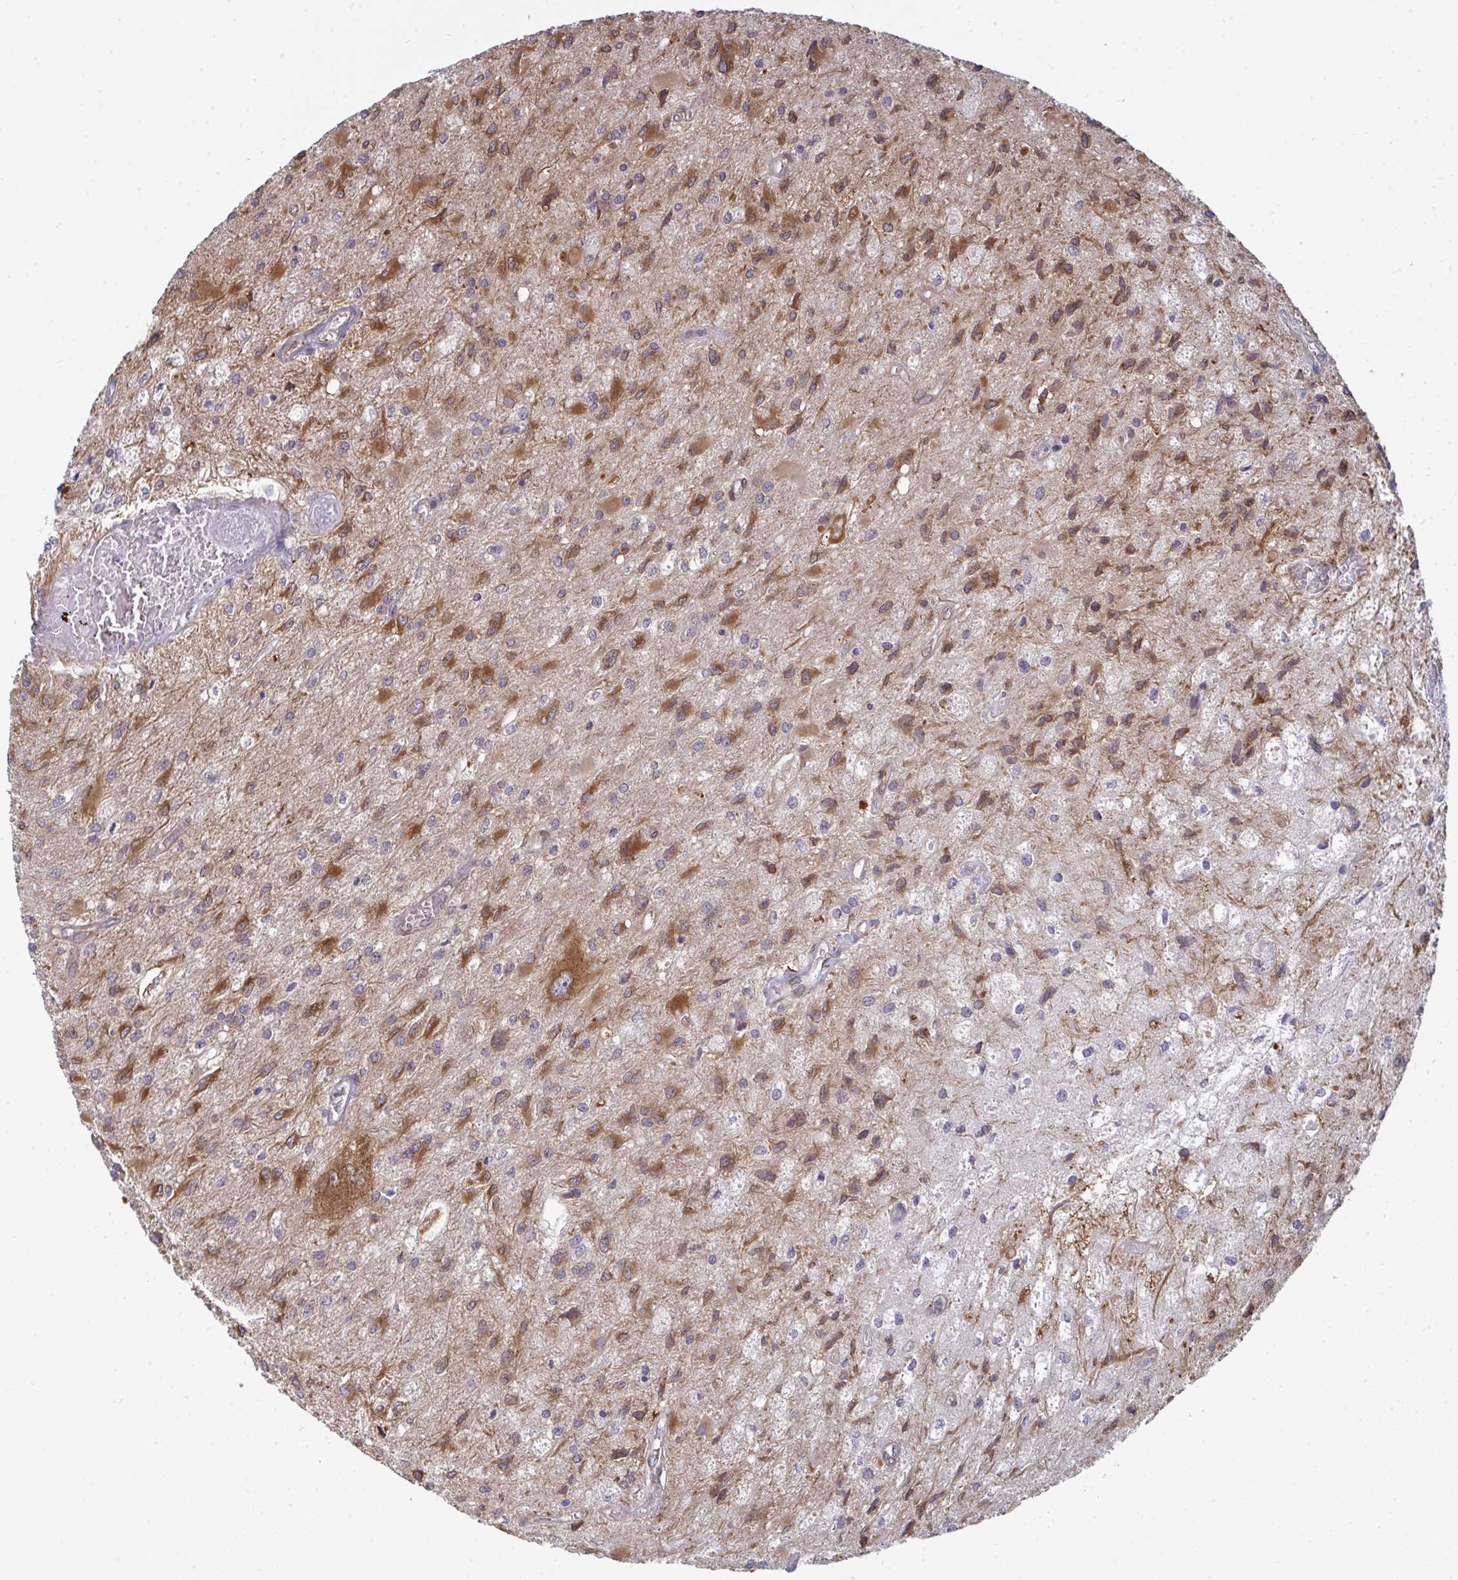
{"staining": {"intensity": "moderate", "quantity": ">75%", "location": "cytoplasmic/membranous"}, "tissue": "glioma", "cell_type": "Tumor cells", "image_type": "cancer", "snomed": [{"axis": "morphology", "description": "Glioma, malignant, High grade"}, {"axis": "topography", "description": "Brain"}], "caption": "IHC (DAB) staining of human high-grade glioma (malignant) demonstrates moderate cytoplasmic/membranous protein expression in approximately >75% of tumor cells. The staining is performed using DAB brown chromogen to label protein expression. The nuclei are counter-stained blue using hematoxylin.", "gene": "LYSMD4", "patient": {"sex": "female", "age": 70}}